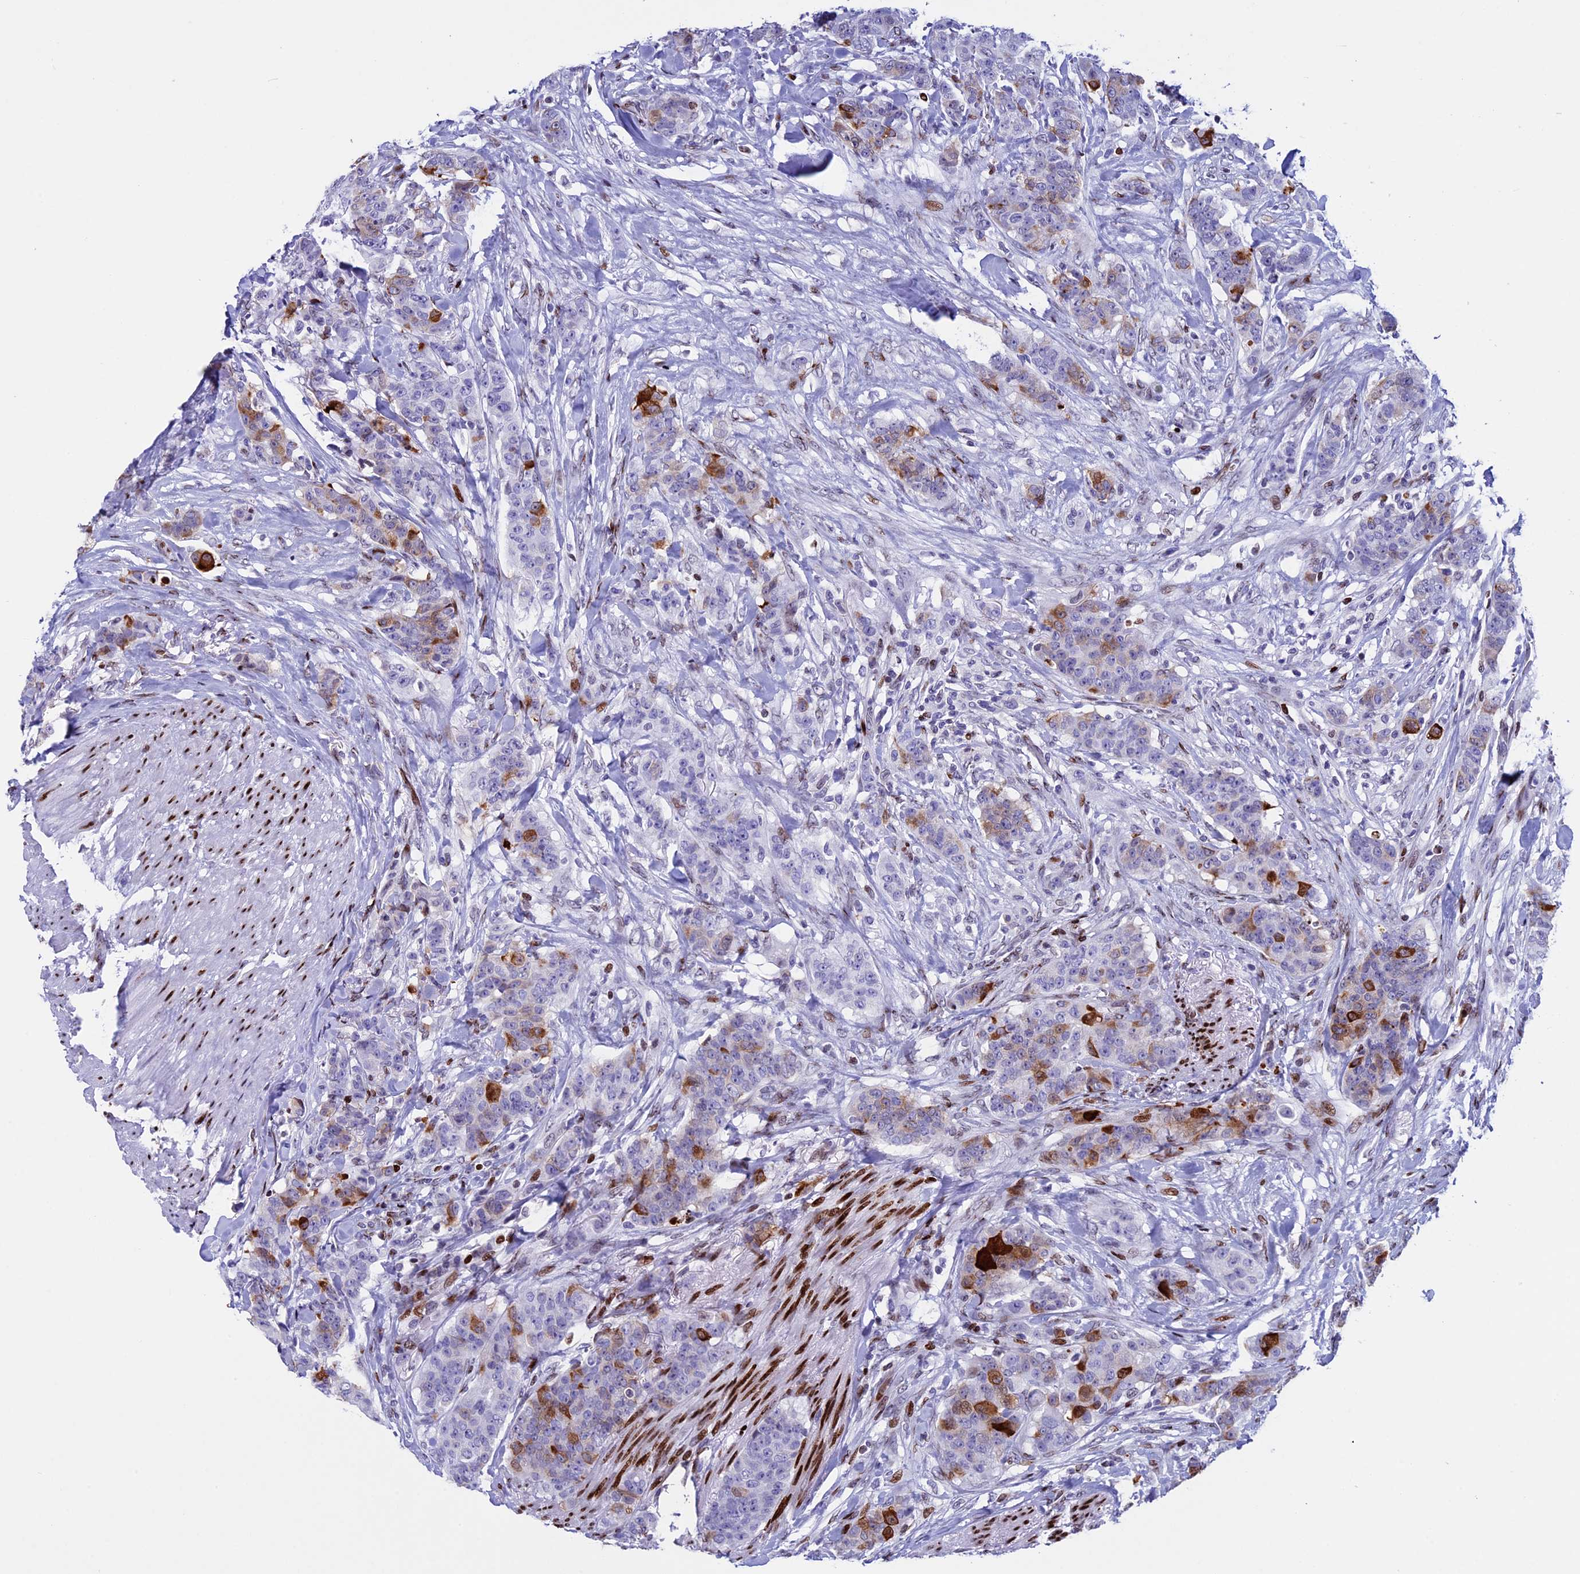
{"staining": {"intensity": "moderate", "quantity": "<25%", "location": "cytoplasmic/membranous"}, "tissue": "breast cancer", "cell_type": "Tumor cells", "image_type": "cancer", "snomed": [{"axis": "morphology", "description": "Duct carcinoma"}, {"axis": "topography", "description": "Breast"}], "caption": "Immunohistochemistry (DAB (3,3'-diaminobenzidine)) staining of intraductal carcinoma (breast) exhibits moderate cytoplasmic/membranous protein positivity in approximately <25% of tumor cells. (brown staining indicates protein expression, while blue staining denotes nuclei).", "gene": "BTBD3", "patient": {"sex": "female", "age": 40}}